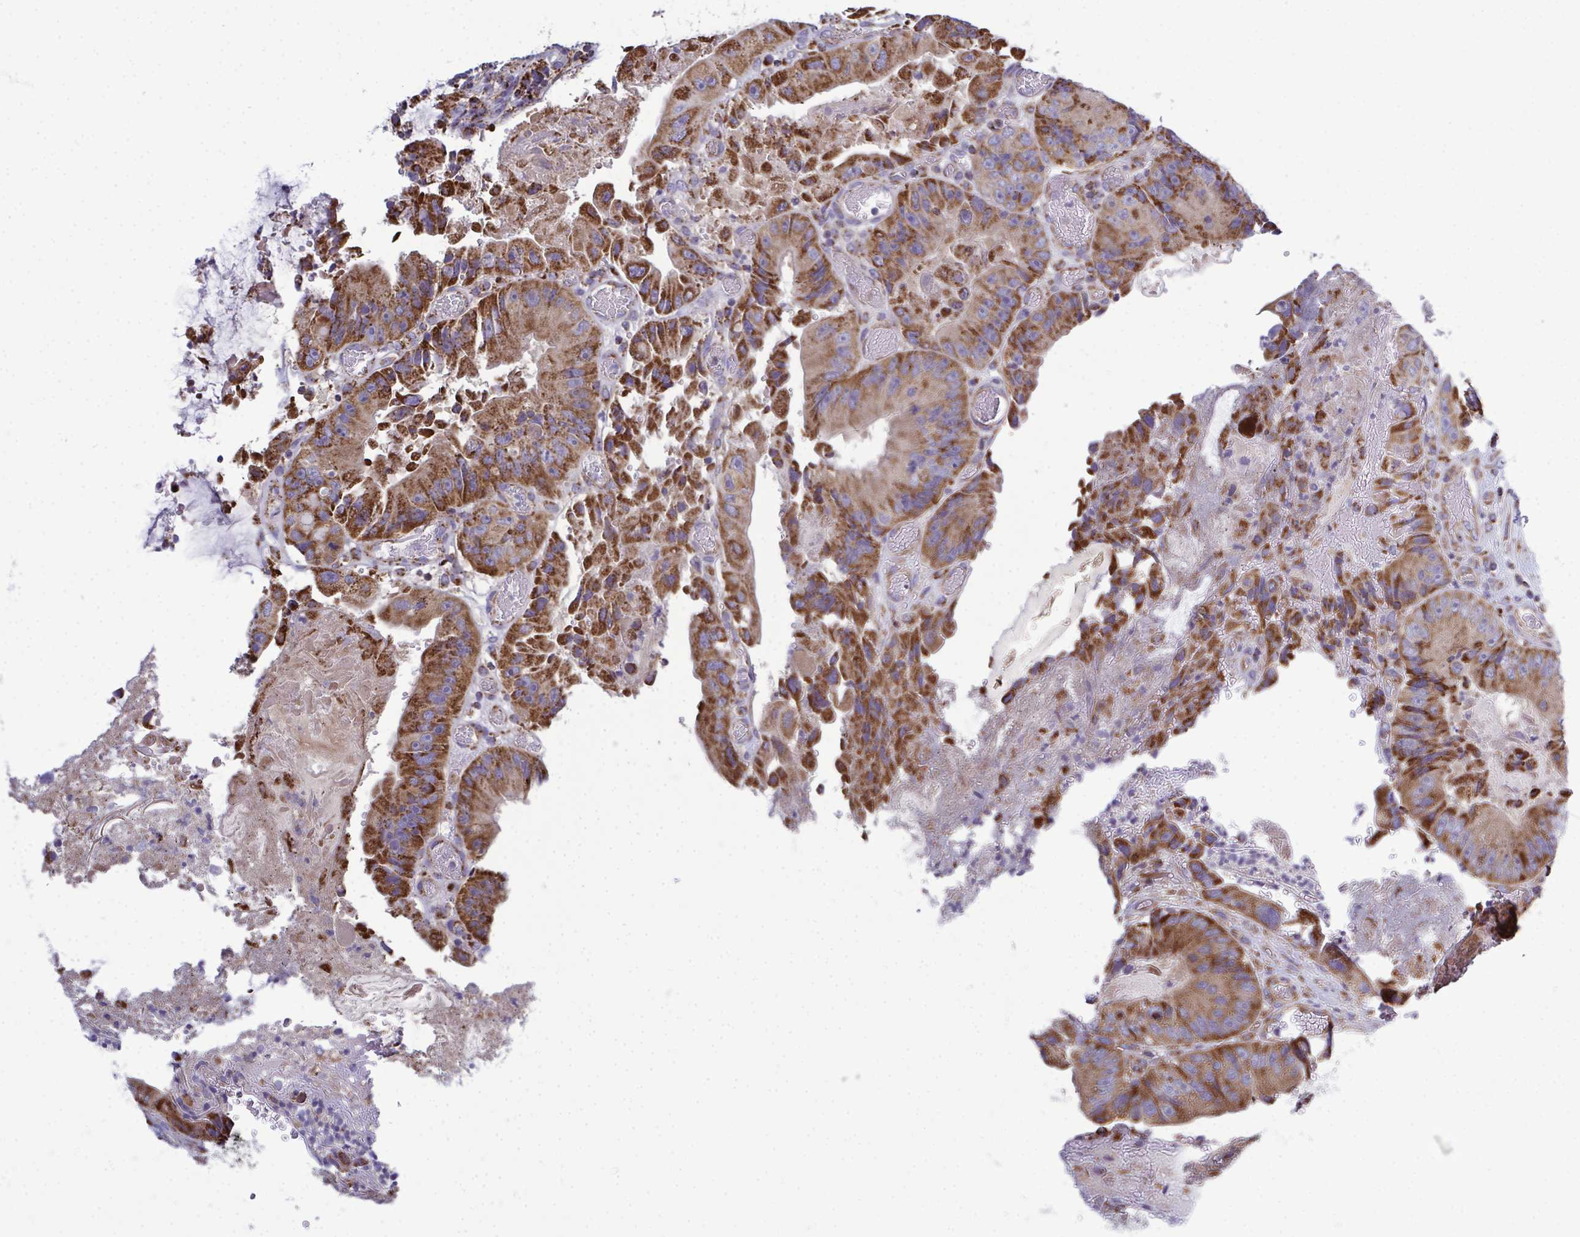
{"staining": {"intensity": "strong", "quantity": ">75%", "location": "cytoplasmic/membranous"}, "tissue": "colorectal cancer", "cell_type": "Tumor cells", "image_type": "cancer", "snomed": [{"axis": "morphology", "description": "Adenocarcinoma, NOS"}, {"axis": "topography", "description": "Colon"}], "caption": "Tumor cells display high levels of strong cytoplasmic/membranous expression in about >75% of cells in human colorectal cancer.", "gene": "CSDE1", "patient": {"sex": "female", "age": 86}}